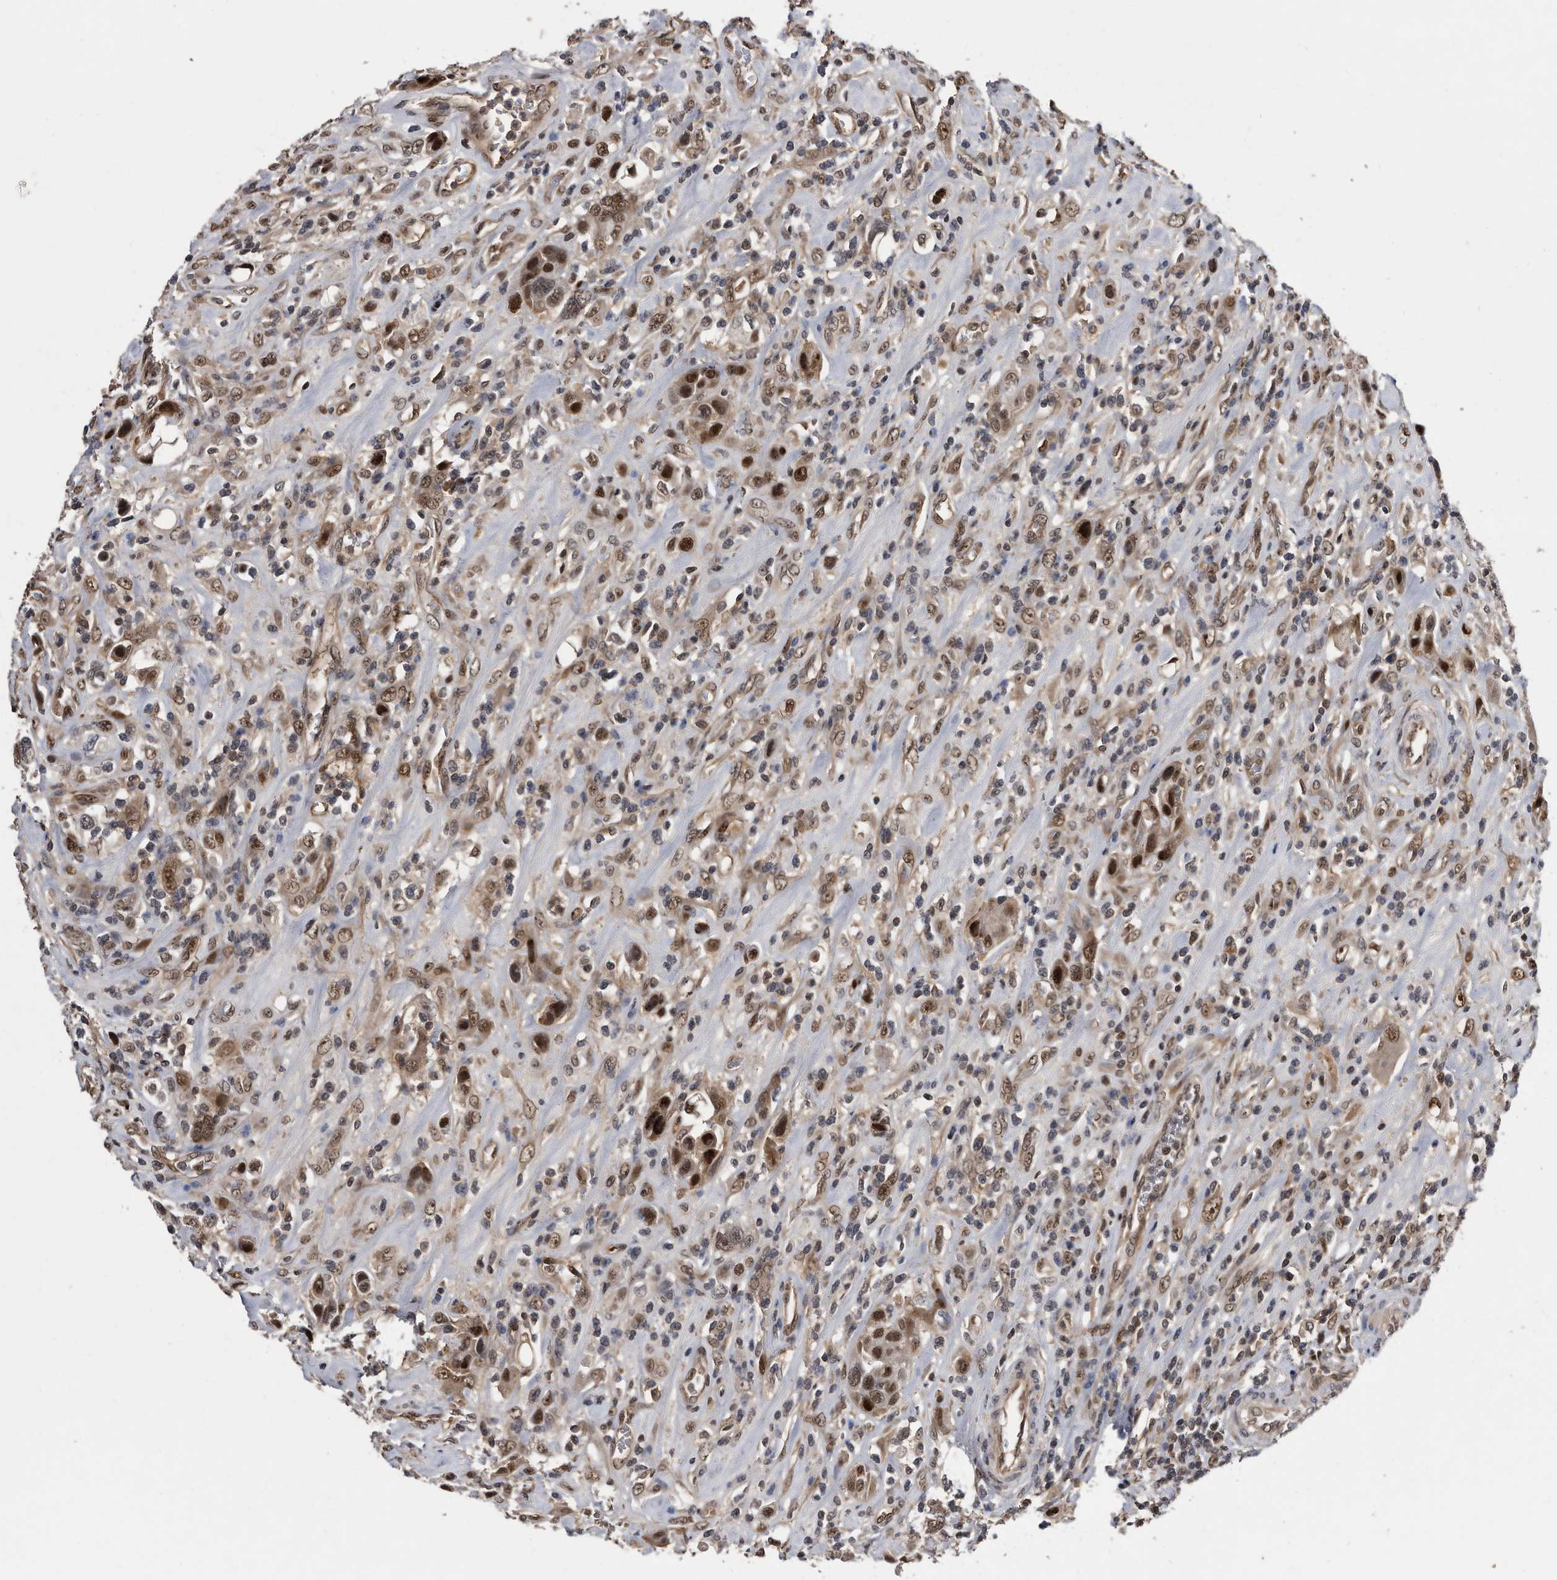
{"staining": {"intensity": "moderate", "quantity": ">75%", "location": "cytoplasmic/membranous,nuclear"}, "tissue": "urothelial cancer", "cell_type": "Tumor cells", "image_type": "cancer", "snomed": [{"axis": "morphology", "description": "Urothelial carcinoma, High grade"}, {"axis": "topography", "description": "Urinary bladder"}], "caption": "Brown immunohistochemical staining in high-grade urothelial carcinoma exhibits moderate cytoplasmic/membranous and nuclear expression in approximately >75% of tumor cells.", "gene": "RAD23B", "patient": {"sex": "male", "age": 50}}